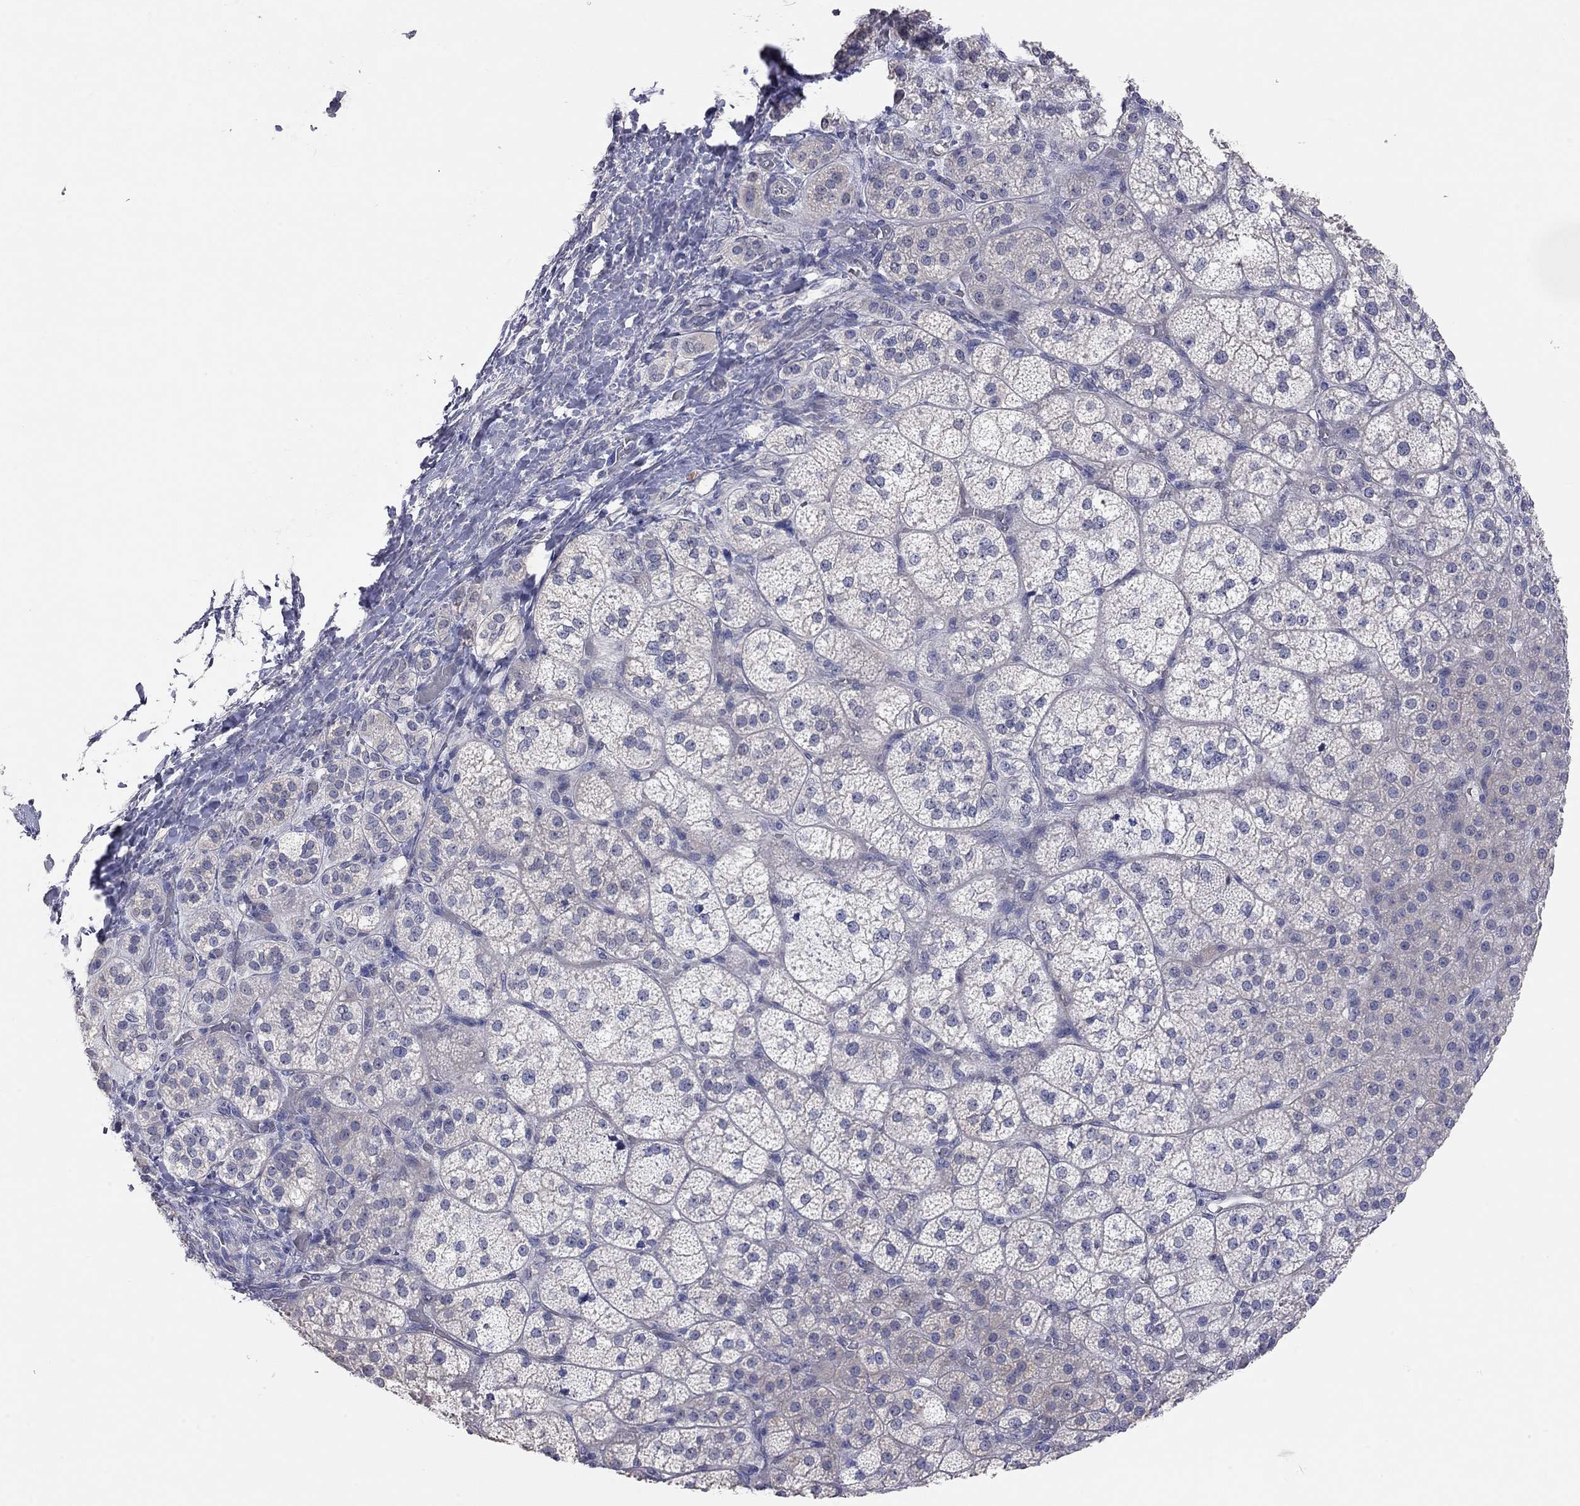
{"staining": {"intensity": "weak", "quantity": "25%-75%", "location": "cytoplasmic/membranous"}, "tissue": "adrenal gland", "cell_type": "Glandular cells", "image_type": "normal", "snomed": [{"axis": "morphology", "description": "Normal tissue, NOS"}, {"axis": "topography", "description": "Adrenal gland"}], "caption": "Immunohistochemical staining of benign adrenal gland displays low levels of weak cytoplasmic/membranous staining in approximately 25%-75% of glandular cells.", "gene": "KCNB1", "patient": {"sex": "female", "age": 60}}